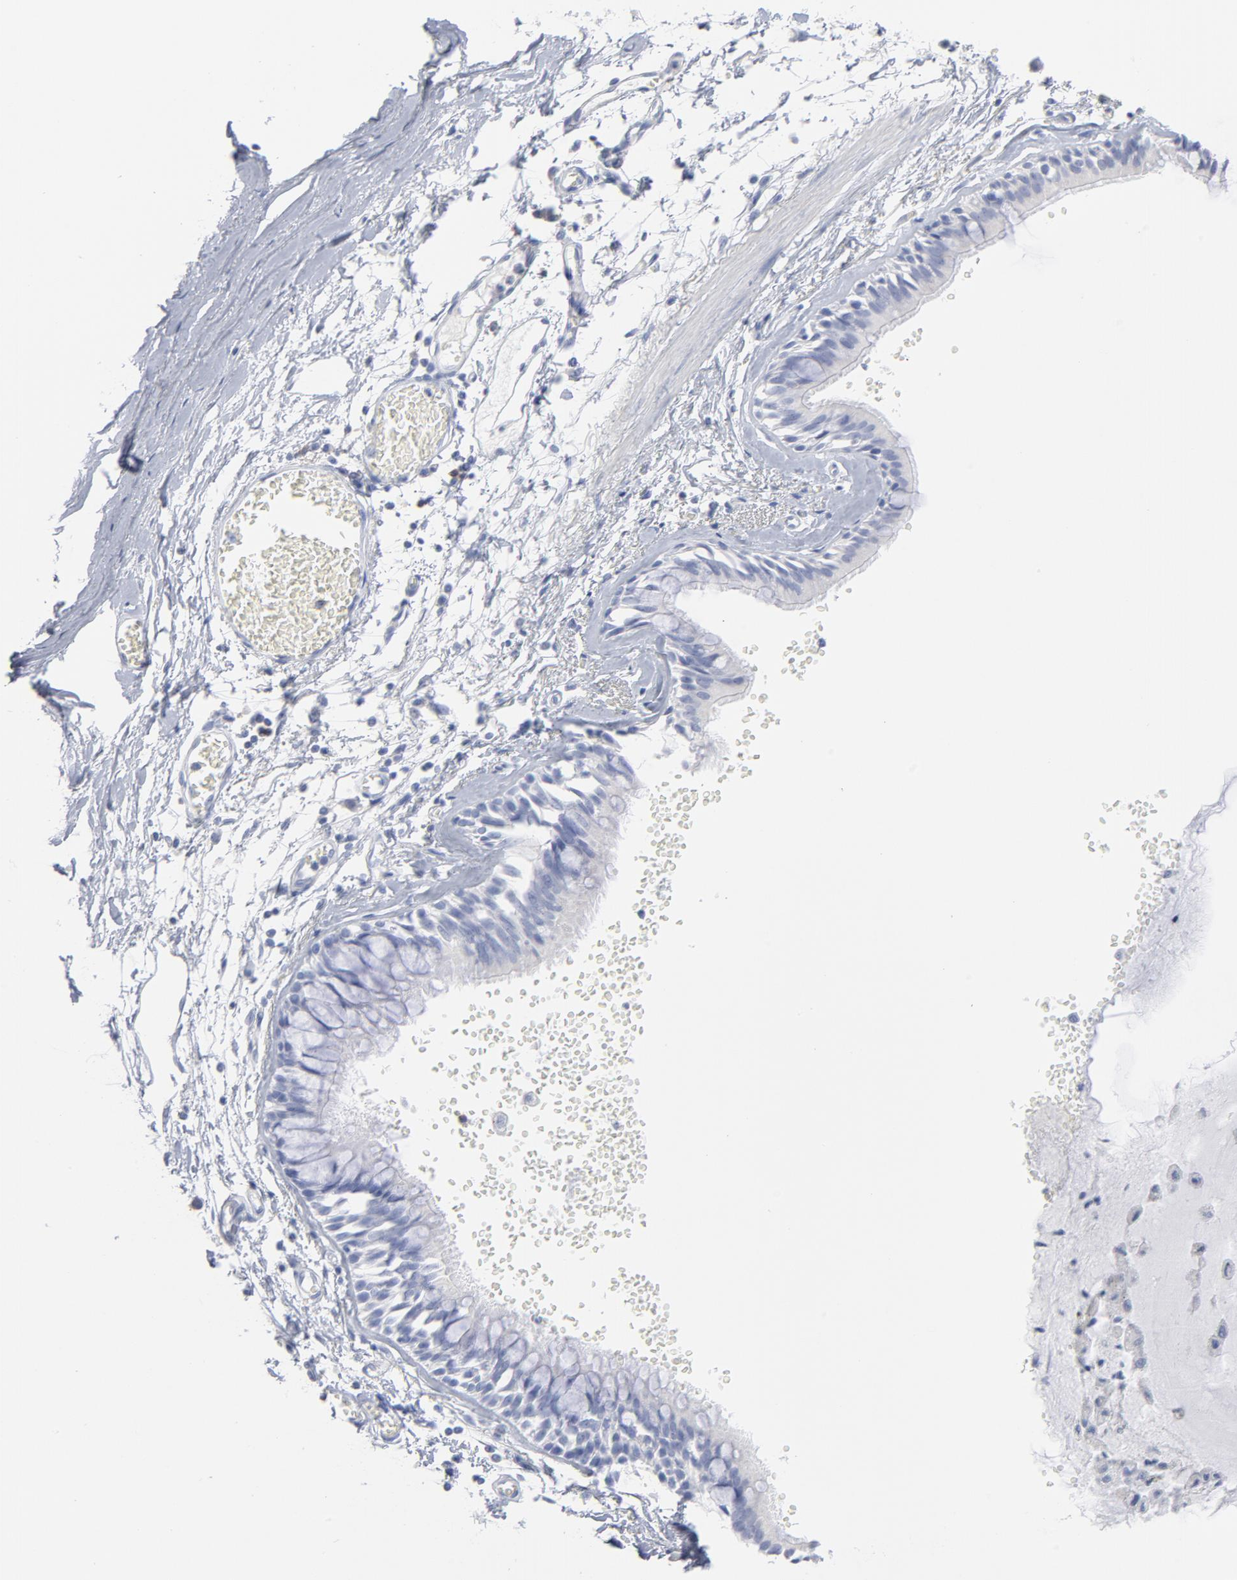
{"staining": {"intensity": "negative", "quantity": "none", "location": "none"}, "tissue": "bronchus", "cell_type": "Respiratory epithelial cells", "image_type": "normal", "snomed": [{"axis": "morphology", "description": "Normal tissue, NOS"}, {"axis": "topography", "description": "Bronchus"}, {"axis": "topography", "description": "Lung"}], "caption": "This is a image of immunohistochemistry (IHC) staining of unremarkable bronchus, which shows no expression in respiratory epithelial cells. The staining was performed using DAB (3,3'-diaminobenzidine) to visualize the protein expression in brown, while the nuclei were stained in blue with hematoxylin (Magnification: 20x).", "gene": "P2RY8", "patient": {"sex": "female", "age": 56}}